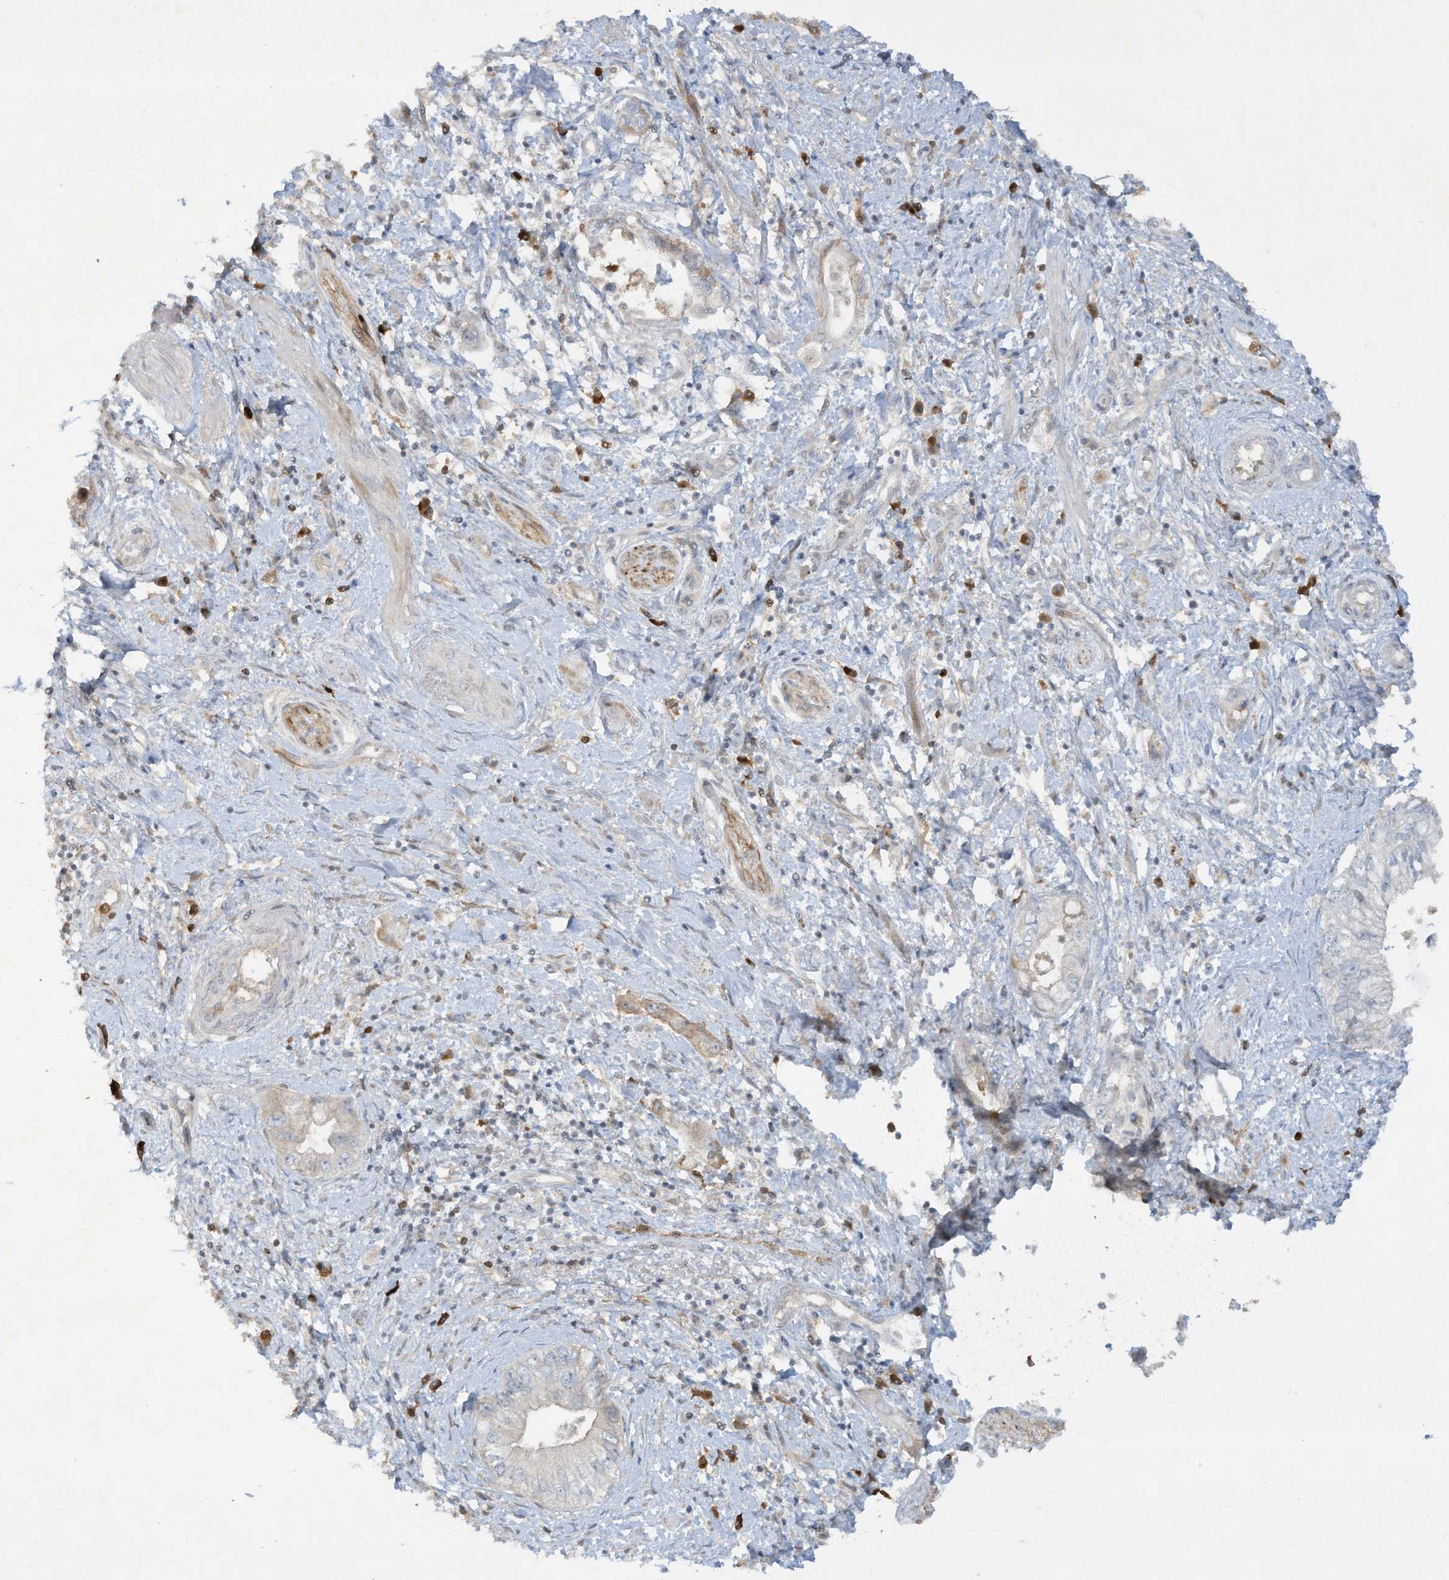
{"staining": {"intensity": "negative", "quantity": "none", "location": "none"}, "tissue": "pancreatic cancer", "cell_type": "Tumor cells", "image_type": "cancer", "snomed": [{"axis": "morphology", "description": "Adenocarcinoma, NOS"}, {"axis": "topography", "description": "Pancreas"}], "caption": "Immunohistochemistry photomicrograph of human pancreatic adenocarcinoma stained for a protein (brown), which exhibits no positivity in tumor cells.", "gene": "FETUB", "patient": {"sex": "female", "age": 73}}